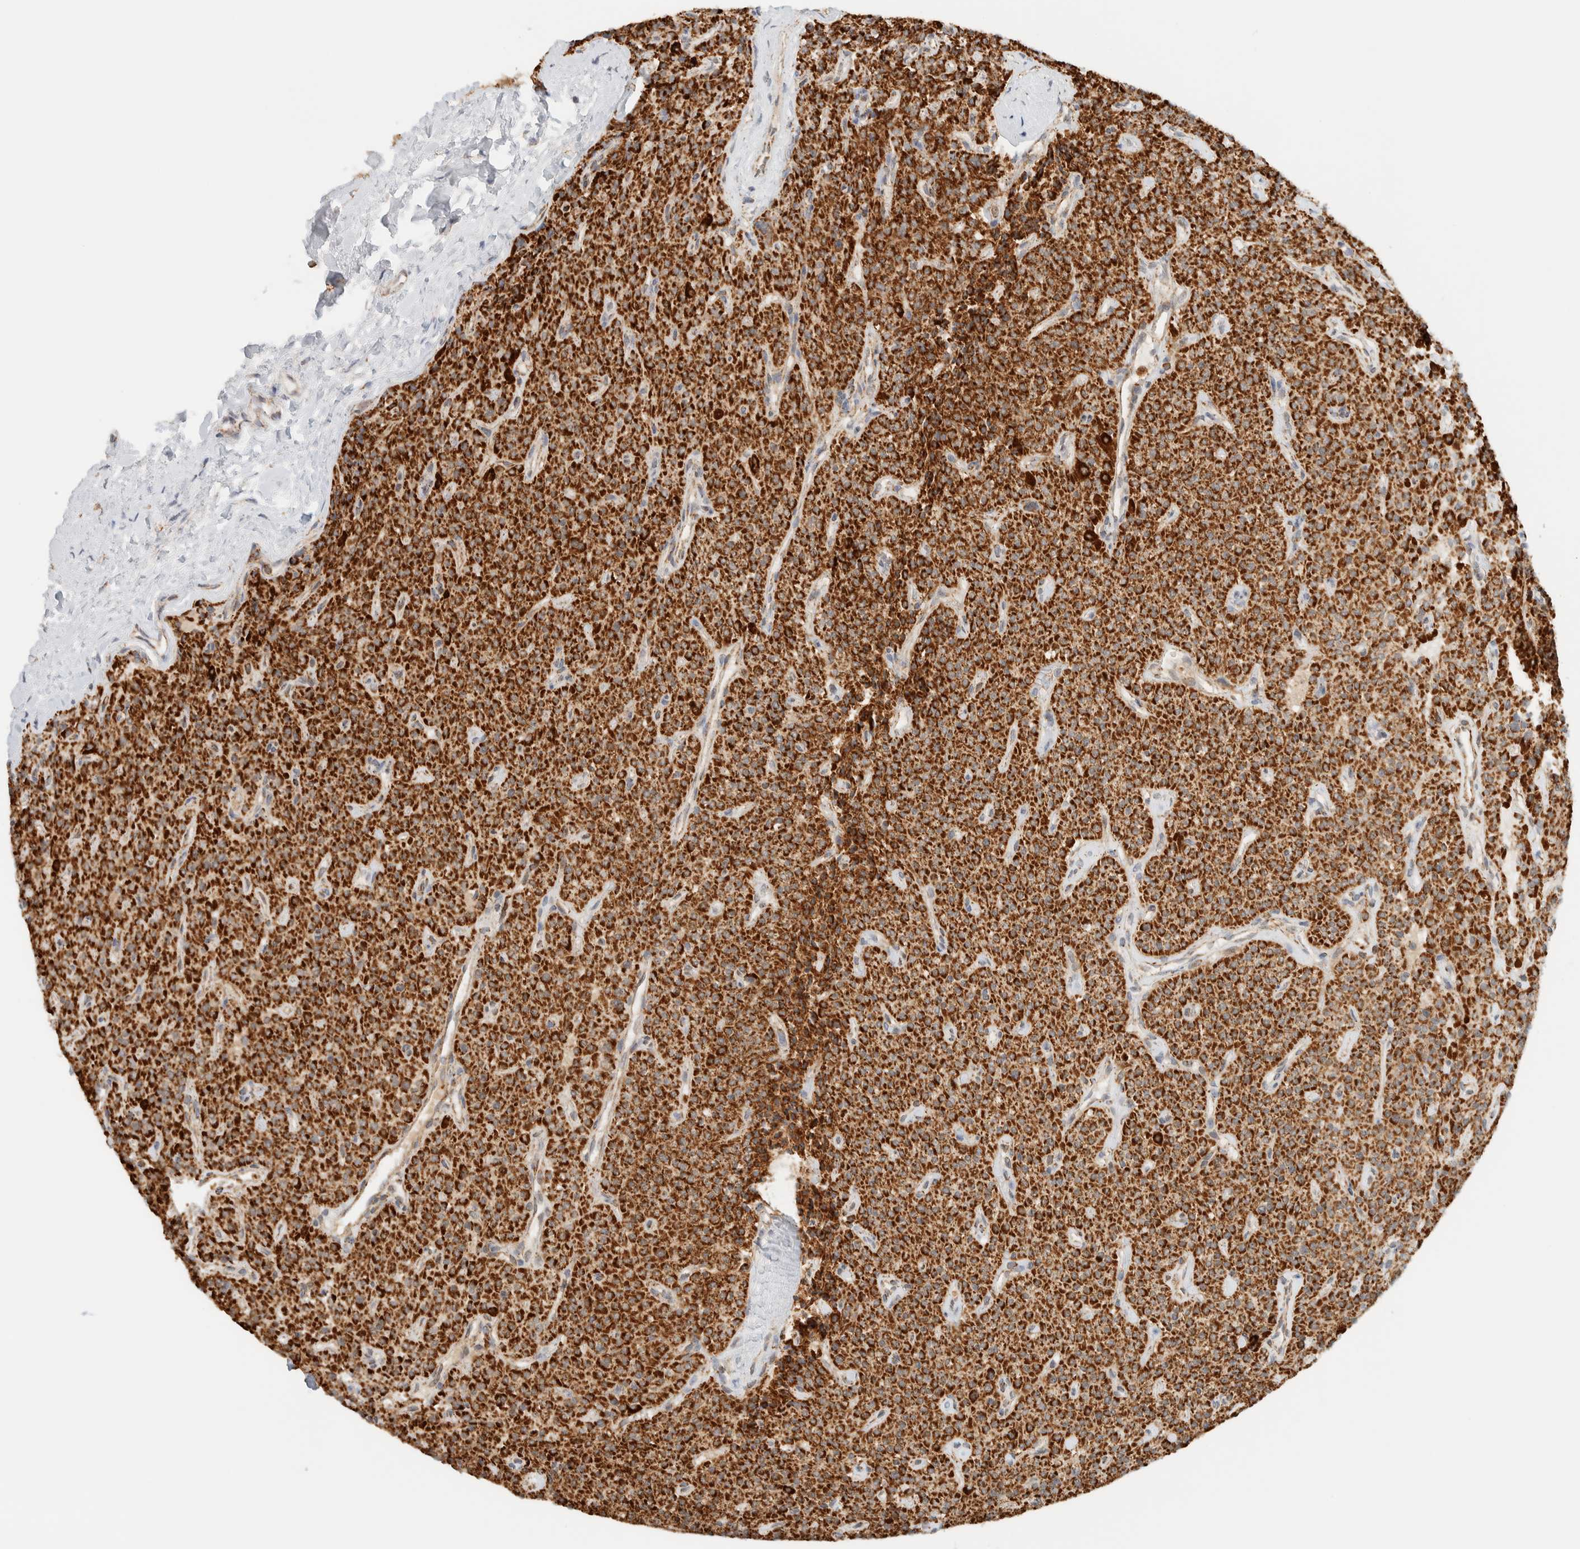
{"staining": {"intensity": "strong", "quantity": ">75%", "location": "cytoplasmic/membranous"}, "tissue": "parathyroid gland", "cell_type": "Glandular cells", "image_type": "normal", "snomed": [{"axis": "morphology", "description": "Normal tissue, NOS"}, {"axis": "topography", "description": "Parathyroid gland"}], "caption": "An image showing strong cytoplasmic/membranous expression in approximately >75% of glandular cells in normal parathyroid gland, as visualized by brown immunohistochemical staining.", "gene": "KIFAP3", "patient": {"sex": "male", "age": 46}}